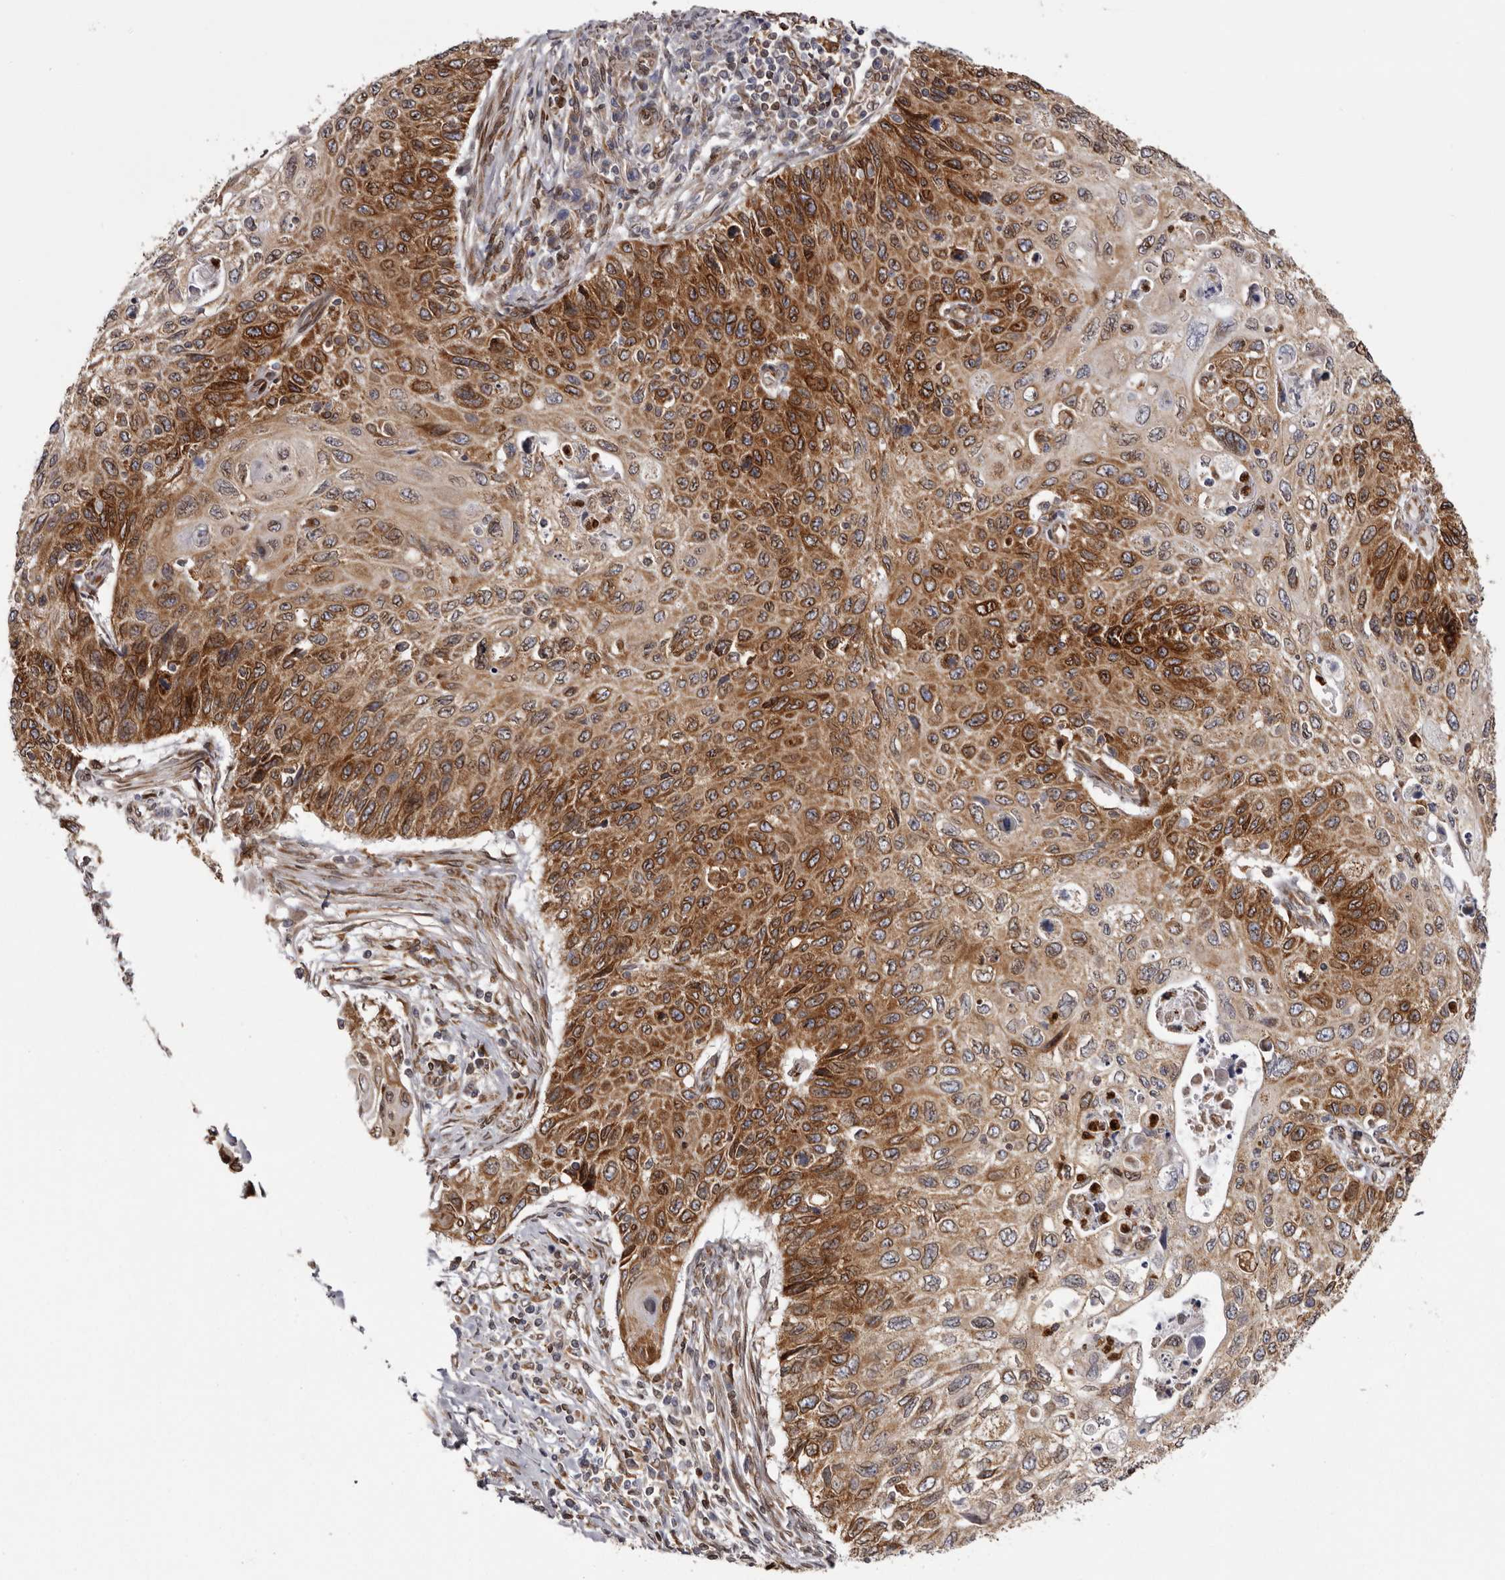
{"staining": {"intensity": "moderate", "quantity": ">75%", "location": "cytoplasmic/membranous"}, "tissue": "cervical cancer", "cell_type": "Tumor cells", "image_type": "cancer", "snomed": [{"axis": "morphology", "description": "Squamous cell carcinoma, NOS"}, {"axis": "topography", "description": "Cervix"}], "caption": "An image showing moderate cytoplasmic/membranous staining in approximately >75% of tumor cells in squamous cell carcinoma (cervical), as visualized by brown immunohistochemical staining.", "gene": "C4orf3", "patient": {"sex": "female", "age": 70}}